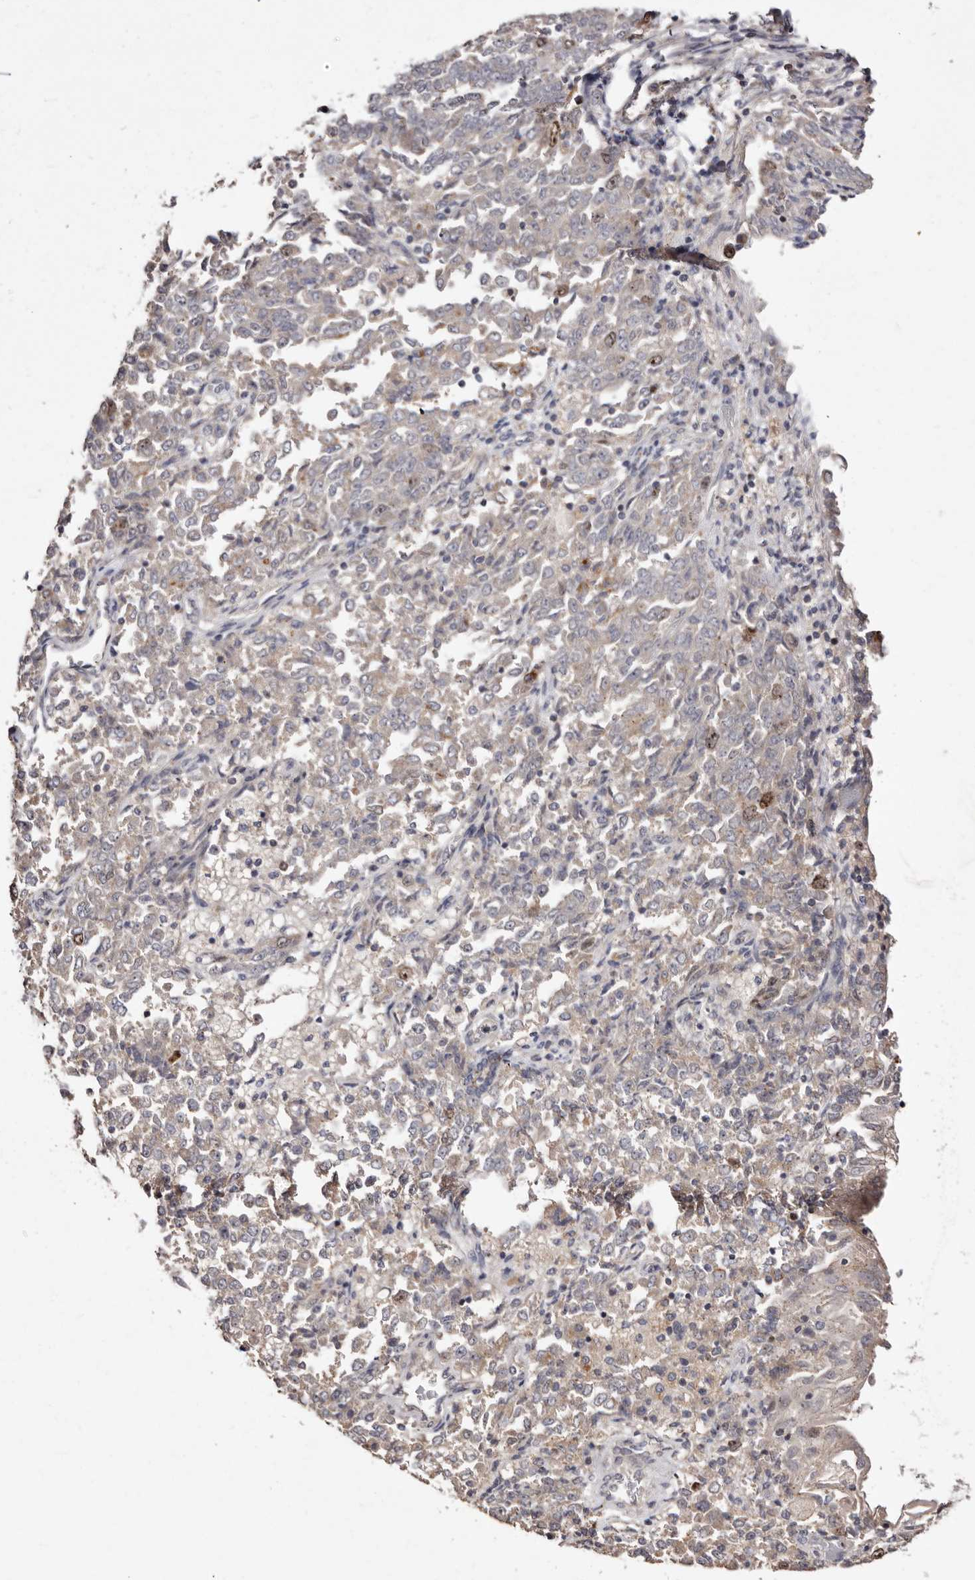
{"staining": {"intensity": "weak", "quantity": "25%-75%", "location": "cytoplasmic/membranous,nuclear"}, "tissue": "endometrial cancer", "cell_type": "Tumor cells", "image_type": "cancer", "snomed": [{"axis": "morphology", "description": "Adenocarcinoma, NOS"}, {"axis": "topography", "description": "Endometrium"}], "caption": "Immunohistochemistry (DAB) staining of adenocarcinoma (endometrial) exhibits weak cytoplasmic/membranous and nuclear protein positivity in about 25%-75% of tumor cells.", "gene": "CDCA8", "patient": {"sex": "female", "age": 80}}